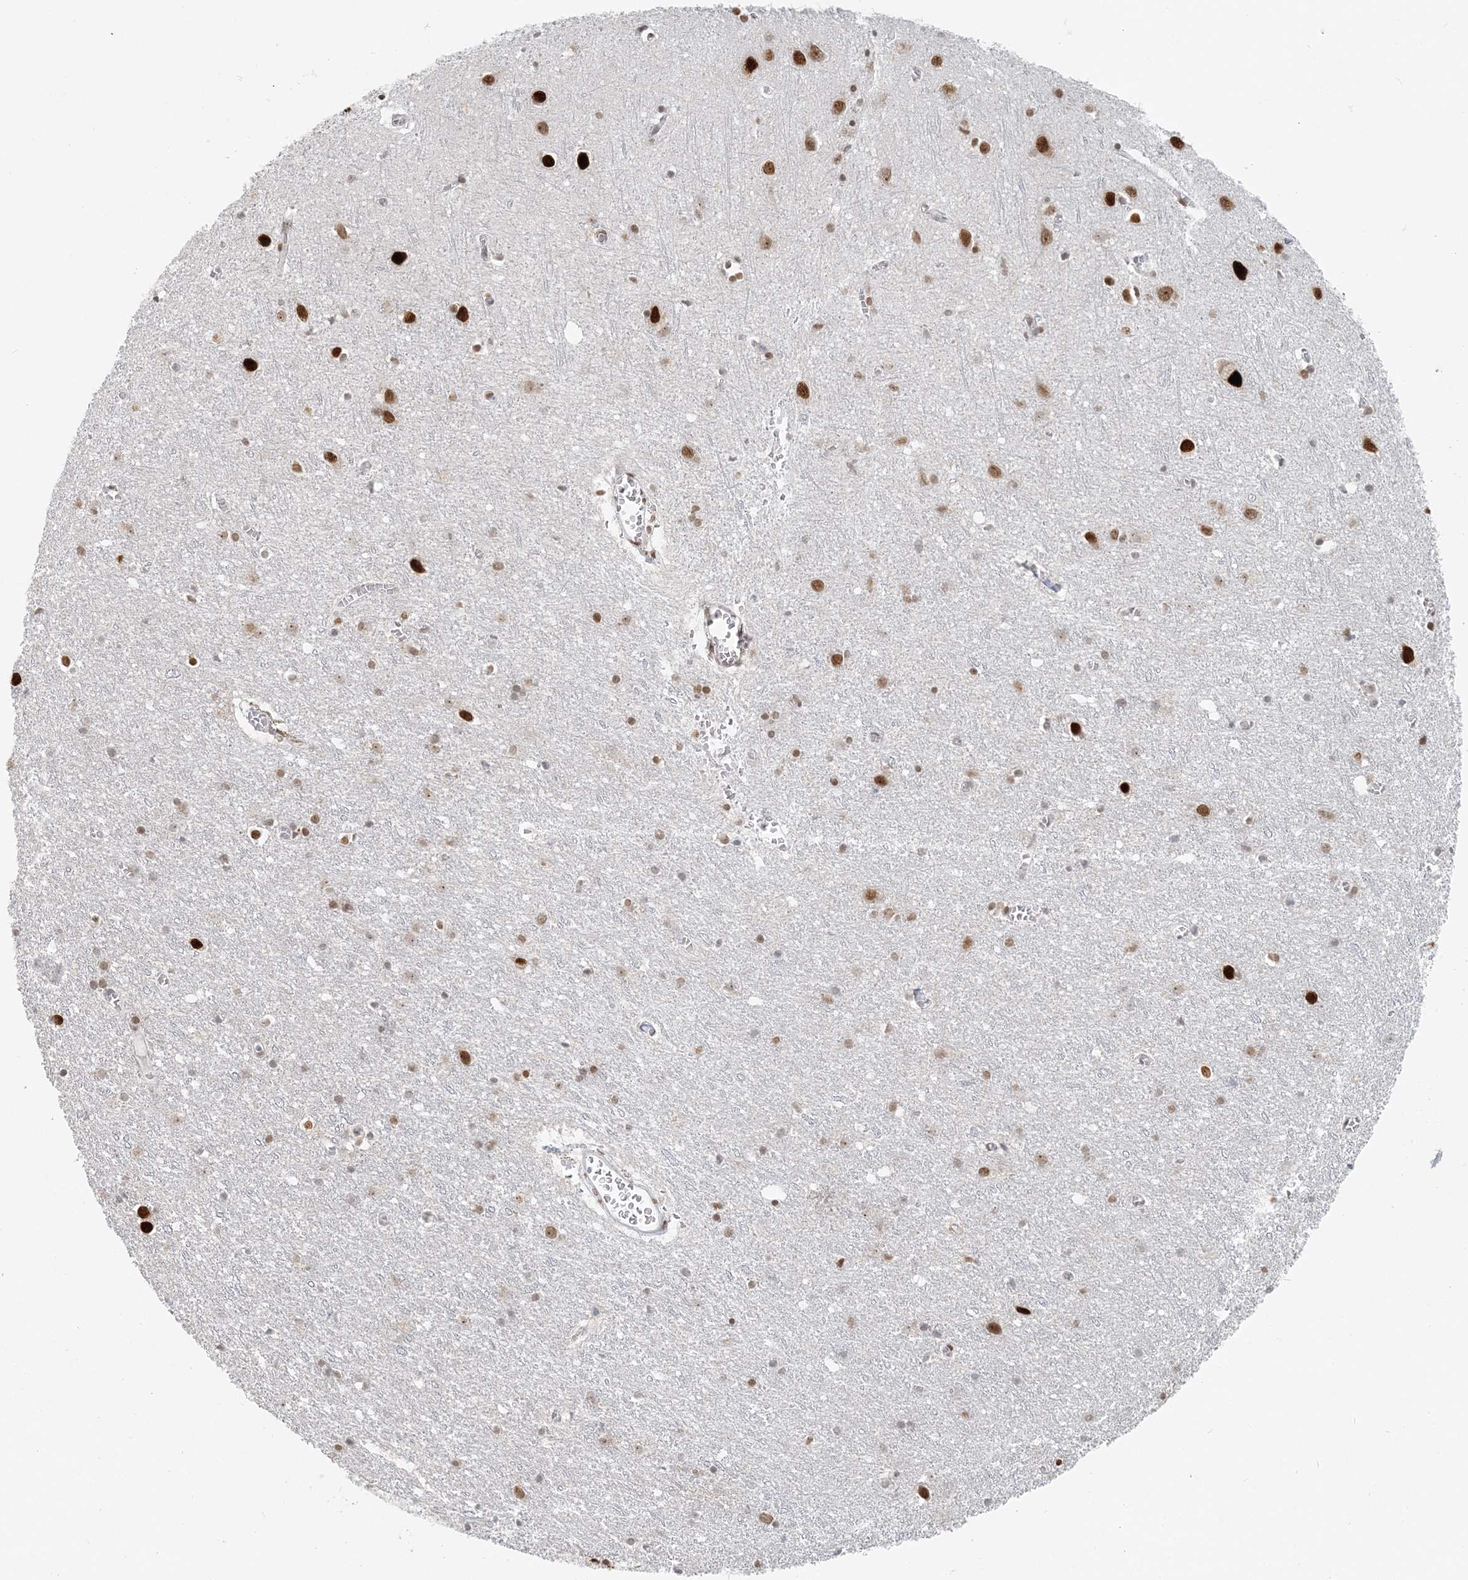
{"staining": {"intensity": "weak", "quantity": "25%-75%", "location": "nuclear"}, "tissue": "cerebral cortex", "cell_type": "Endothelial cells", "image_type": "normal", "snomed": [{"axis": "morphology", "description": "Normal tissue, NOS"}, {"axis": "topography", "description": "Cerebral cortex"}], "caption": "Immunohistochemistry photomicrograph of benign cerebral cortex: cerebral cortex stained using immunohistochemistry exhibits low levels of weak protein expression localized specifically in the nuclear of endothelial cells, appearing as a nuclear brown color.", "gene": "BAZ1B", "patient": {"sex": "female", "age": 64}}